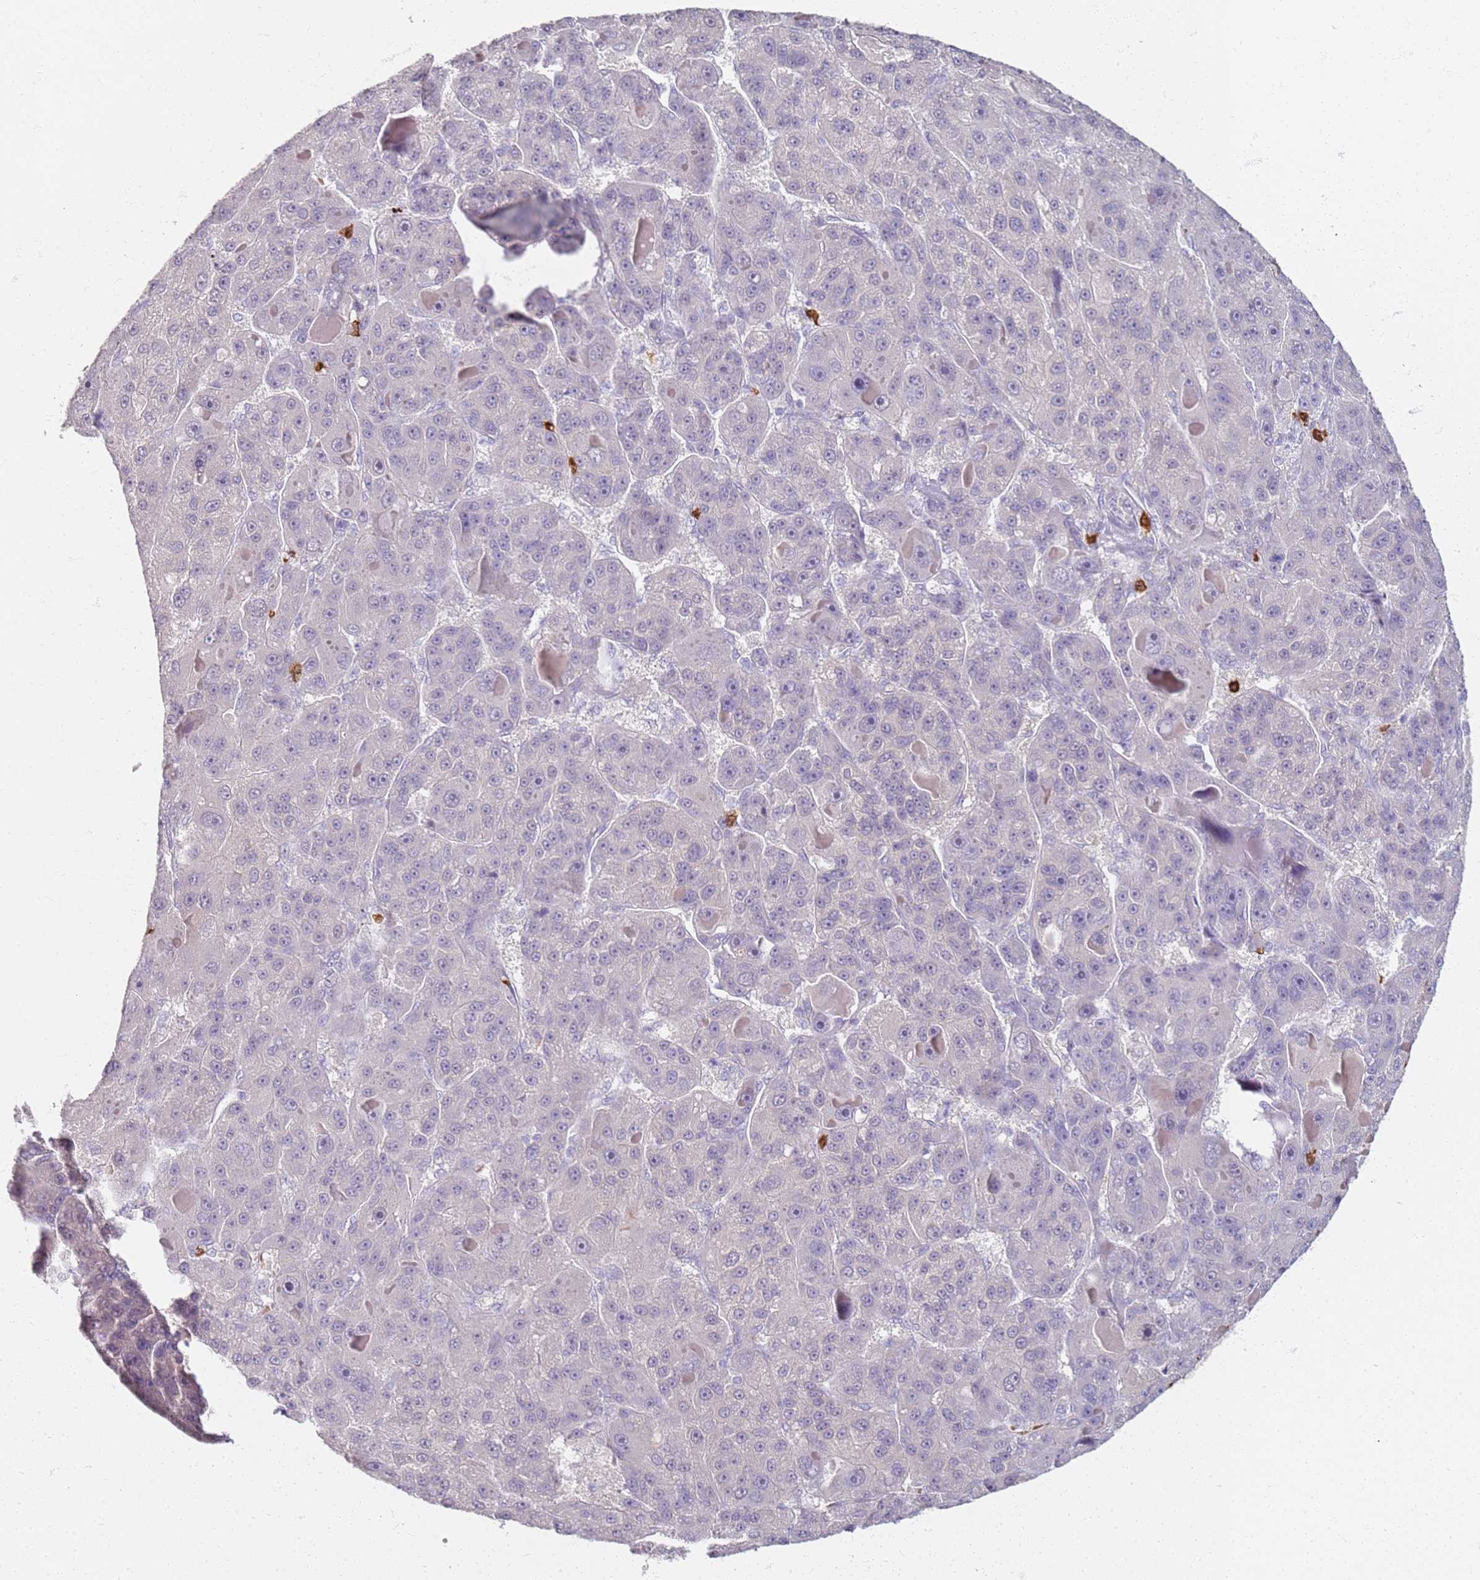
{"staining": {"intensity": "negative", "quantity": "none", "location": "none"}, "tissue": "liver cancer", "cell_type": "Tumor cells", "image_type": "cancer", "snomed": [{"axis": "morphology", "description": "Carcinoma, Hepatocellular, NOS"}, {"axis": "topography", "description": "Liver"}], "caption": "Photomicrograph shows no significant protein staining in tumor cells of hepatocellular carcinoma (liver).", "gene": "CD40LG", "patient": {"sex": "male", "age": 76}}